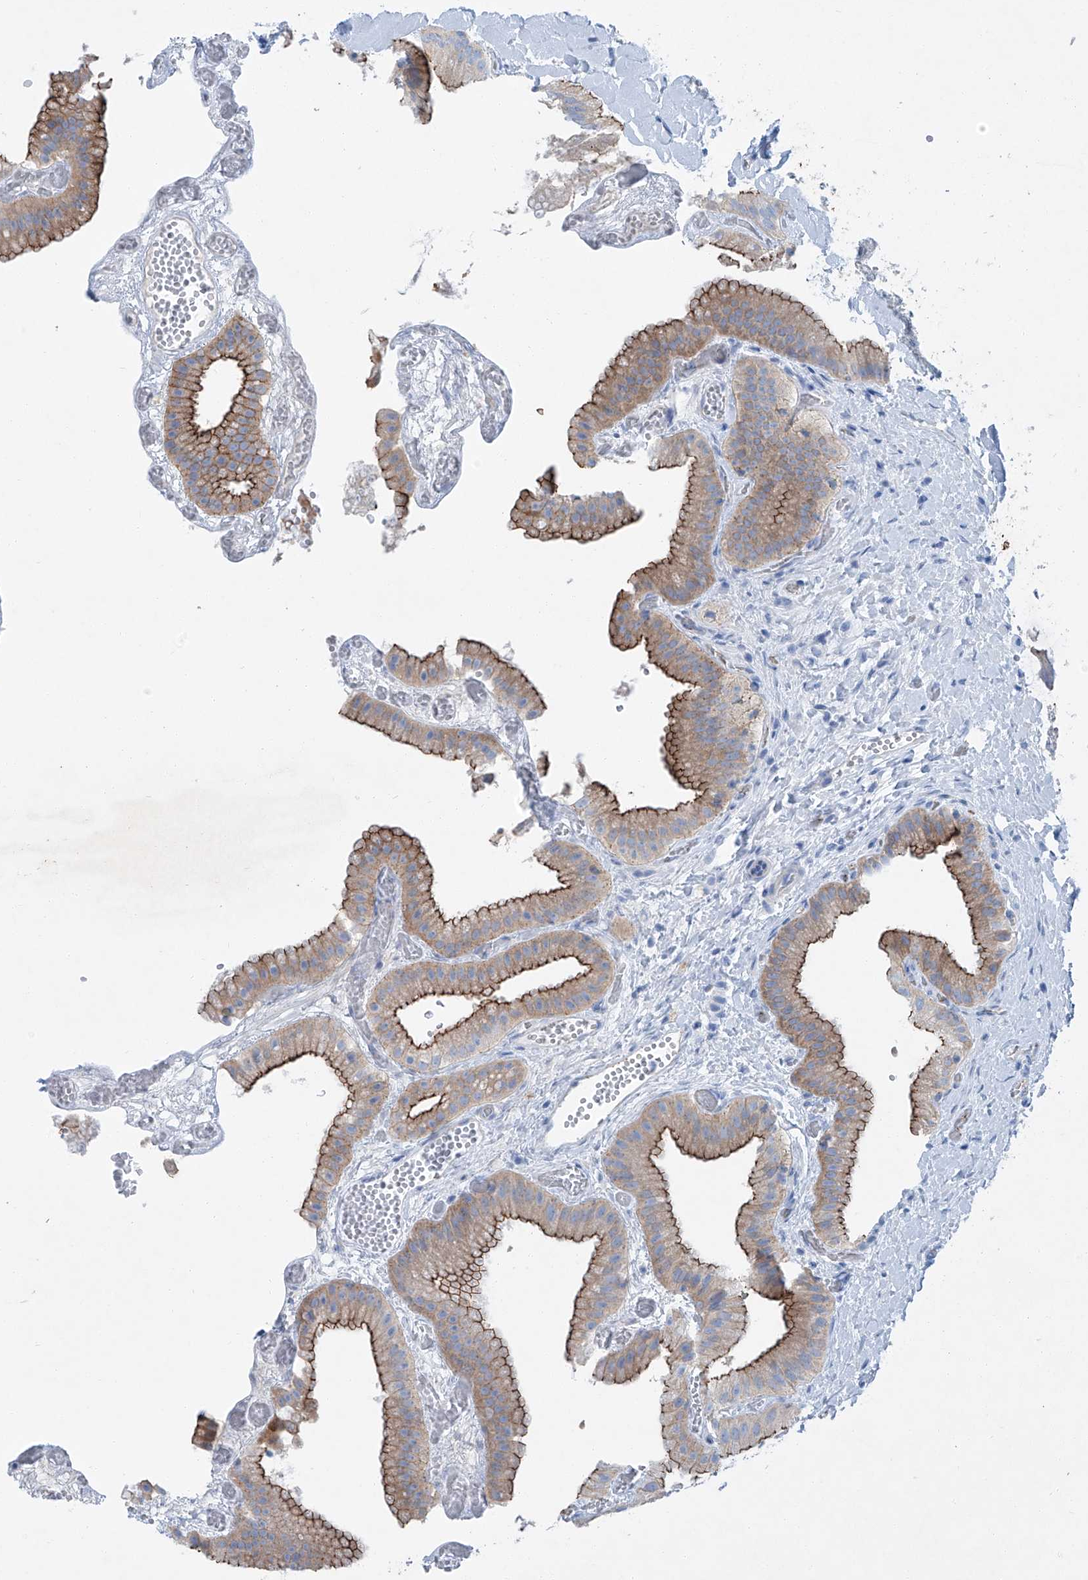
{"staining": {"intensity": "moderate", "quantity": ">75%", "location": "cytoplasmic/membranous"}, "tissue": "gallbladder", "cell_type": "Glandular cells", "image_type": "normal", "snomed": [{"axis": "morphology", "description": "Normal tissue, NOS"}, {"axis": "topography", "description": "Gallbladder"}], "caption": "Moderate cytoplasmic/membranous positivity for a protein is seen in approximately >75% of glandular cells of benign gallbladder using IHC.", "gene": "MAGI1", "patient": {"sex": "female", "age": 64}}